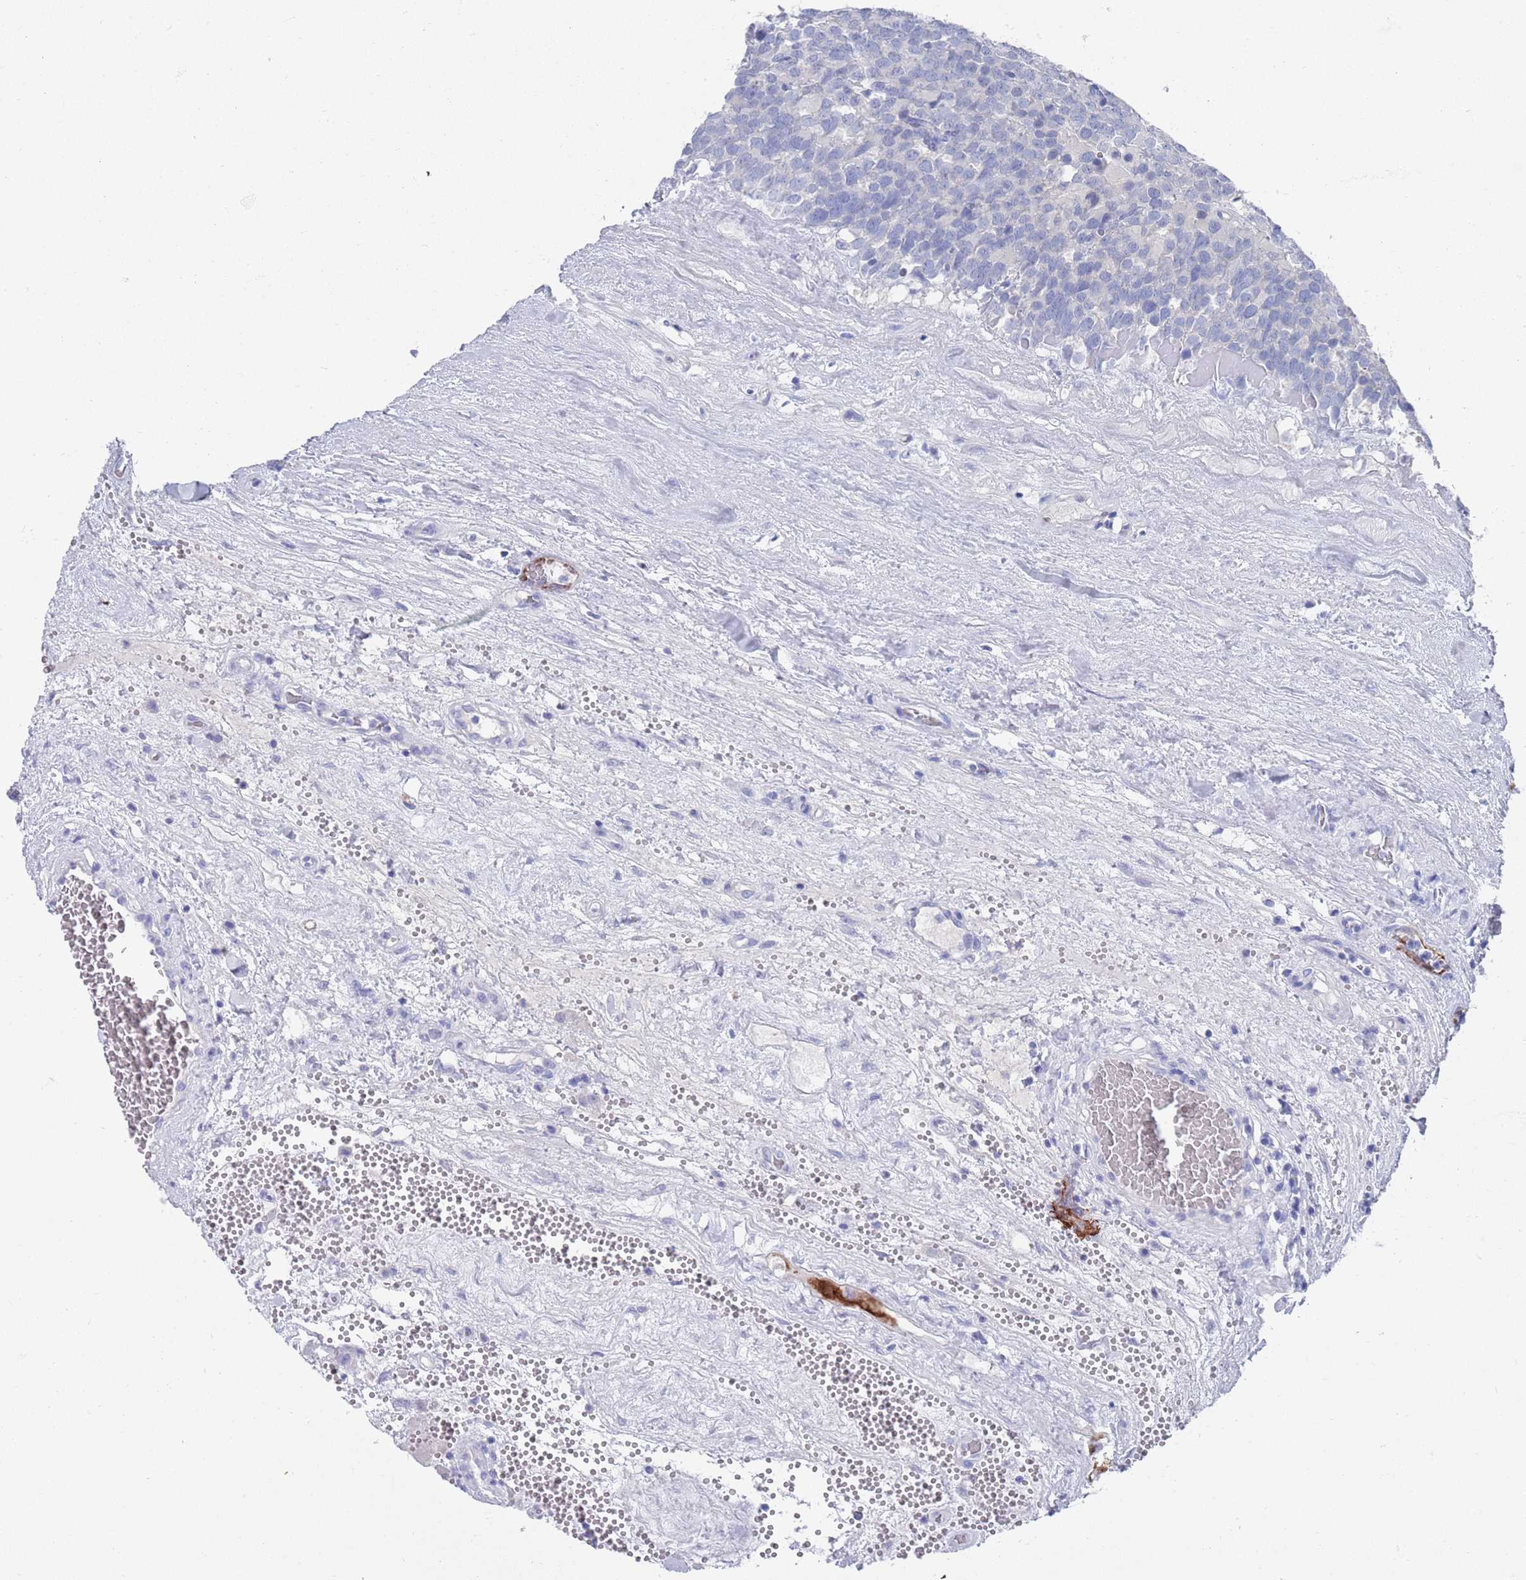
{"staining": {"intensity": "negative", "quantity": "none", "location": "none"}, "tissue": "testis cancer", "cell_type": "Tumor cells", "image_type": "cancer", "snomed": [{"axis": "morphology", "description": "Seminoma, NOS"}, {"axis": "topography", "description": "Testis"}], "caption": "Photomicrograph shows no significant protein staining in tumor cells of testis seminoma. (Immunohistochemistry (ihc), brightfield microscopy, high magnification).", "gene": "MTMR2", "patient": {"sex": "male", "age": 71}}